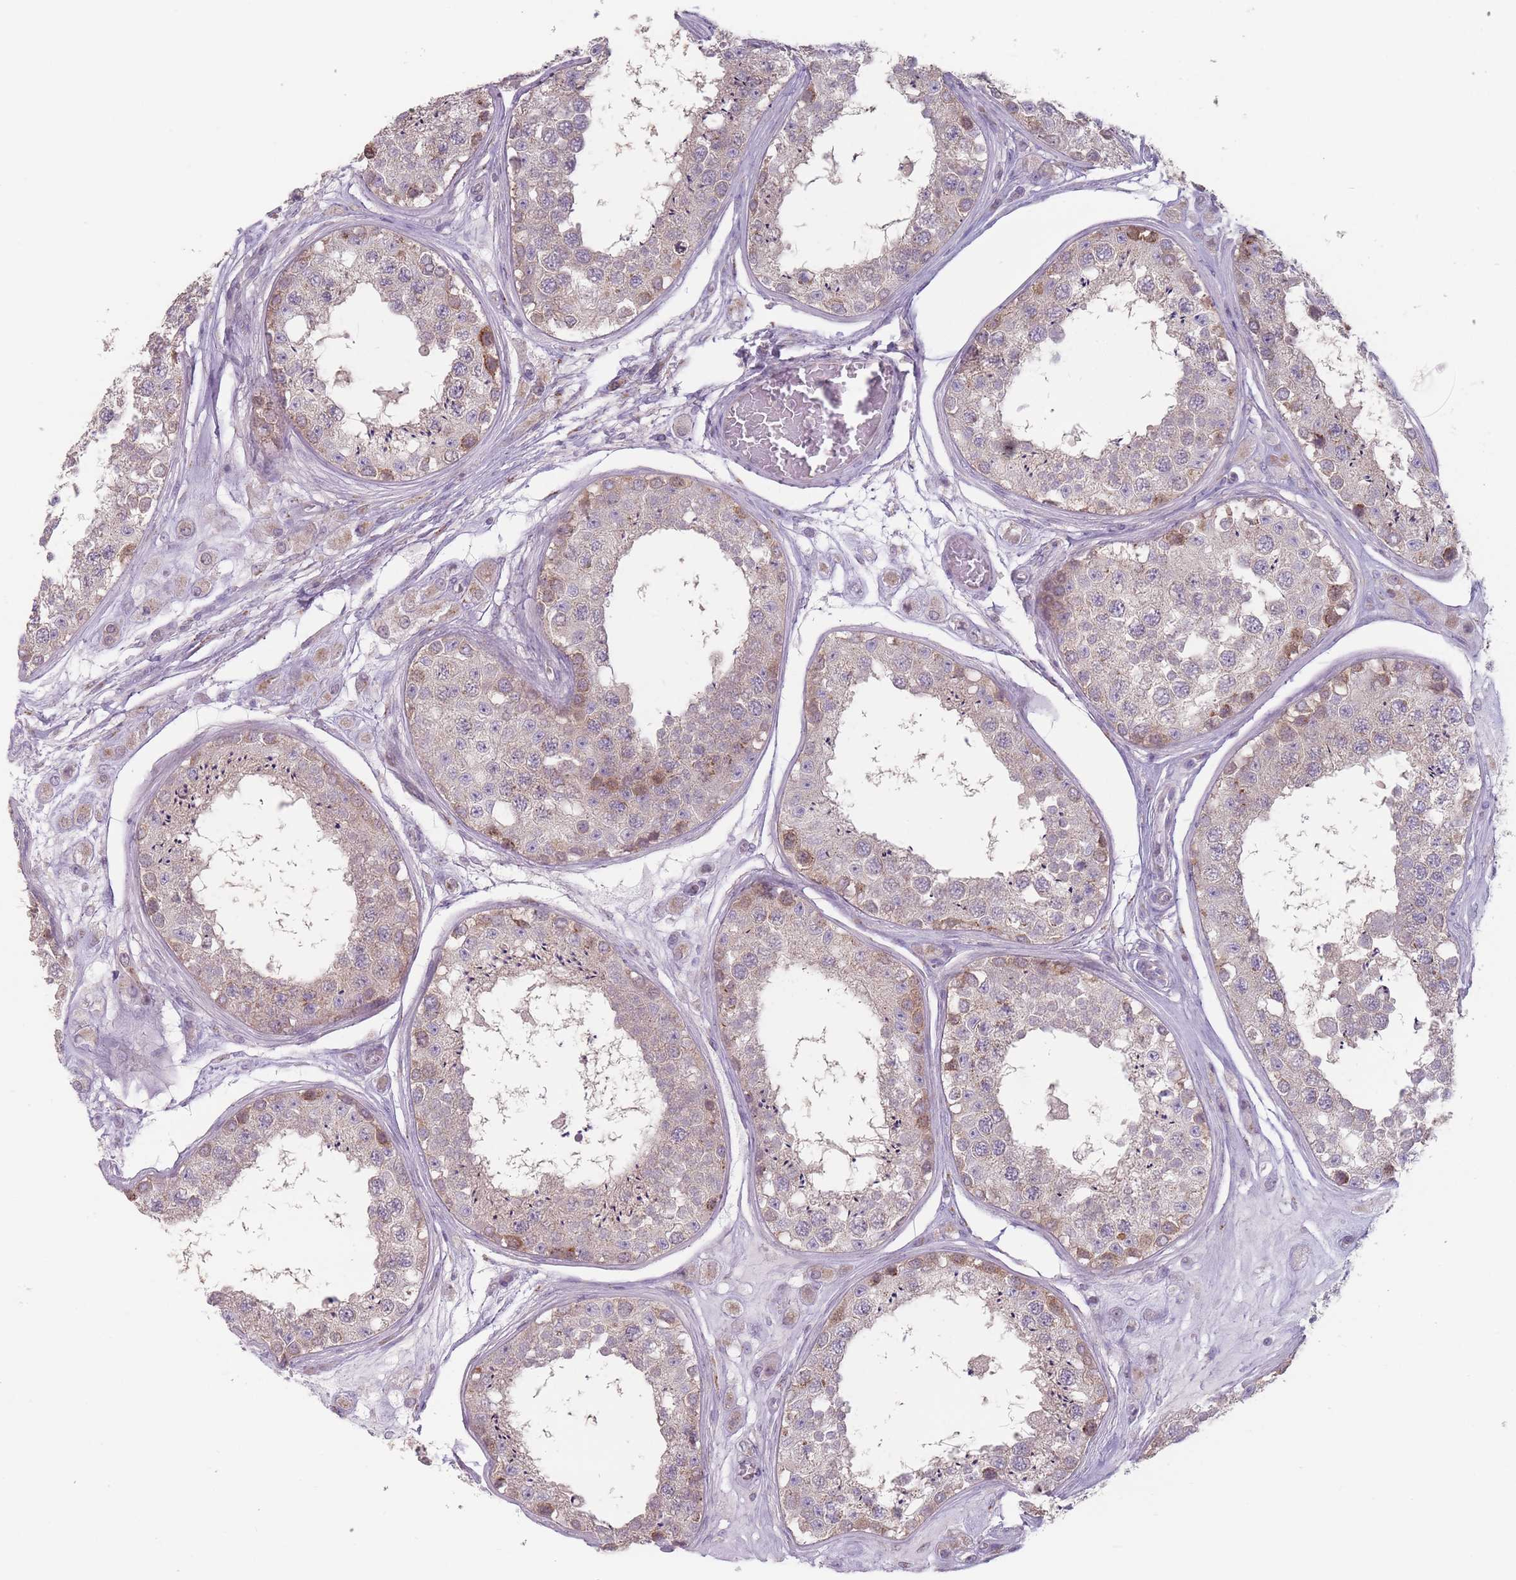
{"staining": {"intensity": "moderate", "quantity": "<25%", "location": "cytoplasmic/membranous"}, "tissue": "testis", "cell_type": "Cells in seminiferous ducts", "image_type": "normal", "snomed": [{"axis": "morphology", "description": "Normal tissue, NOS"}, {"axis": "topography", "description": "Testis"}], "caption": "The micrograph demonstrates staining of benign testis, revealing moderate cytoplasmic/membranous protein positivity (brown color) within cells in seminiferous ducts.", "gene": "AKAIN1", "patient": {"sex": "male", "age": 25}}